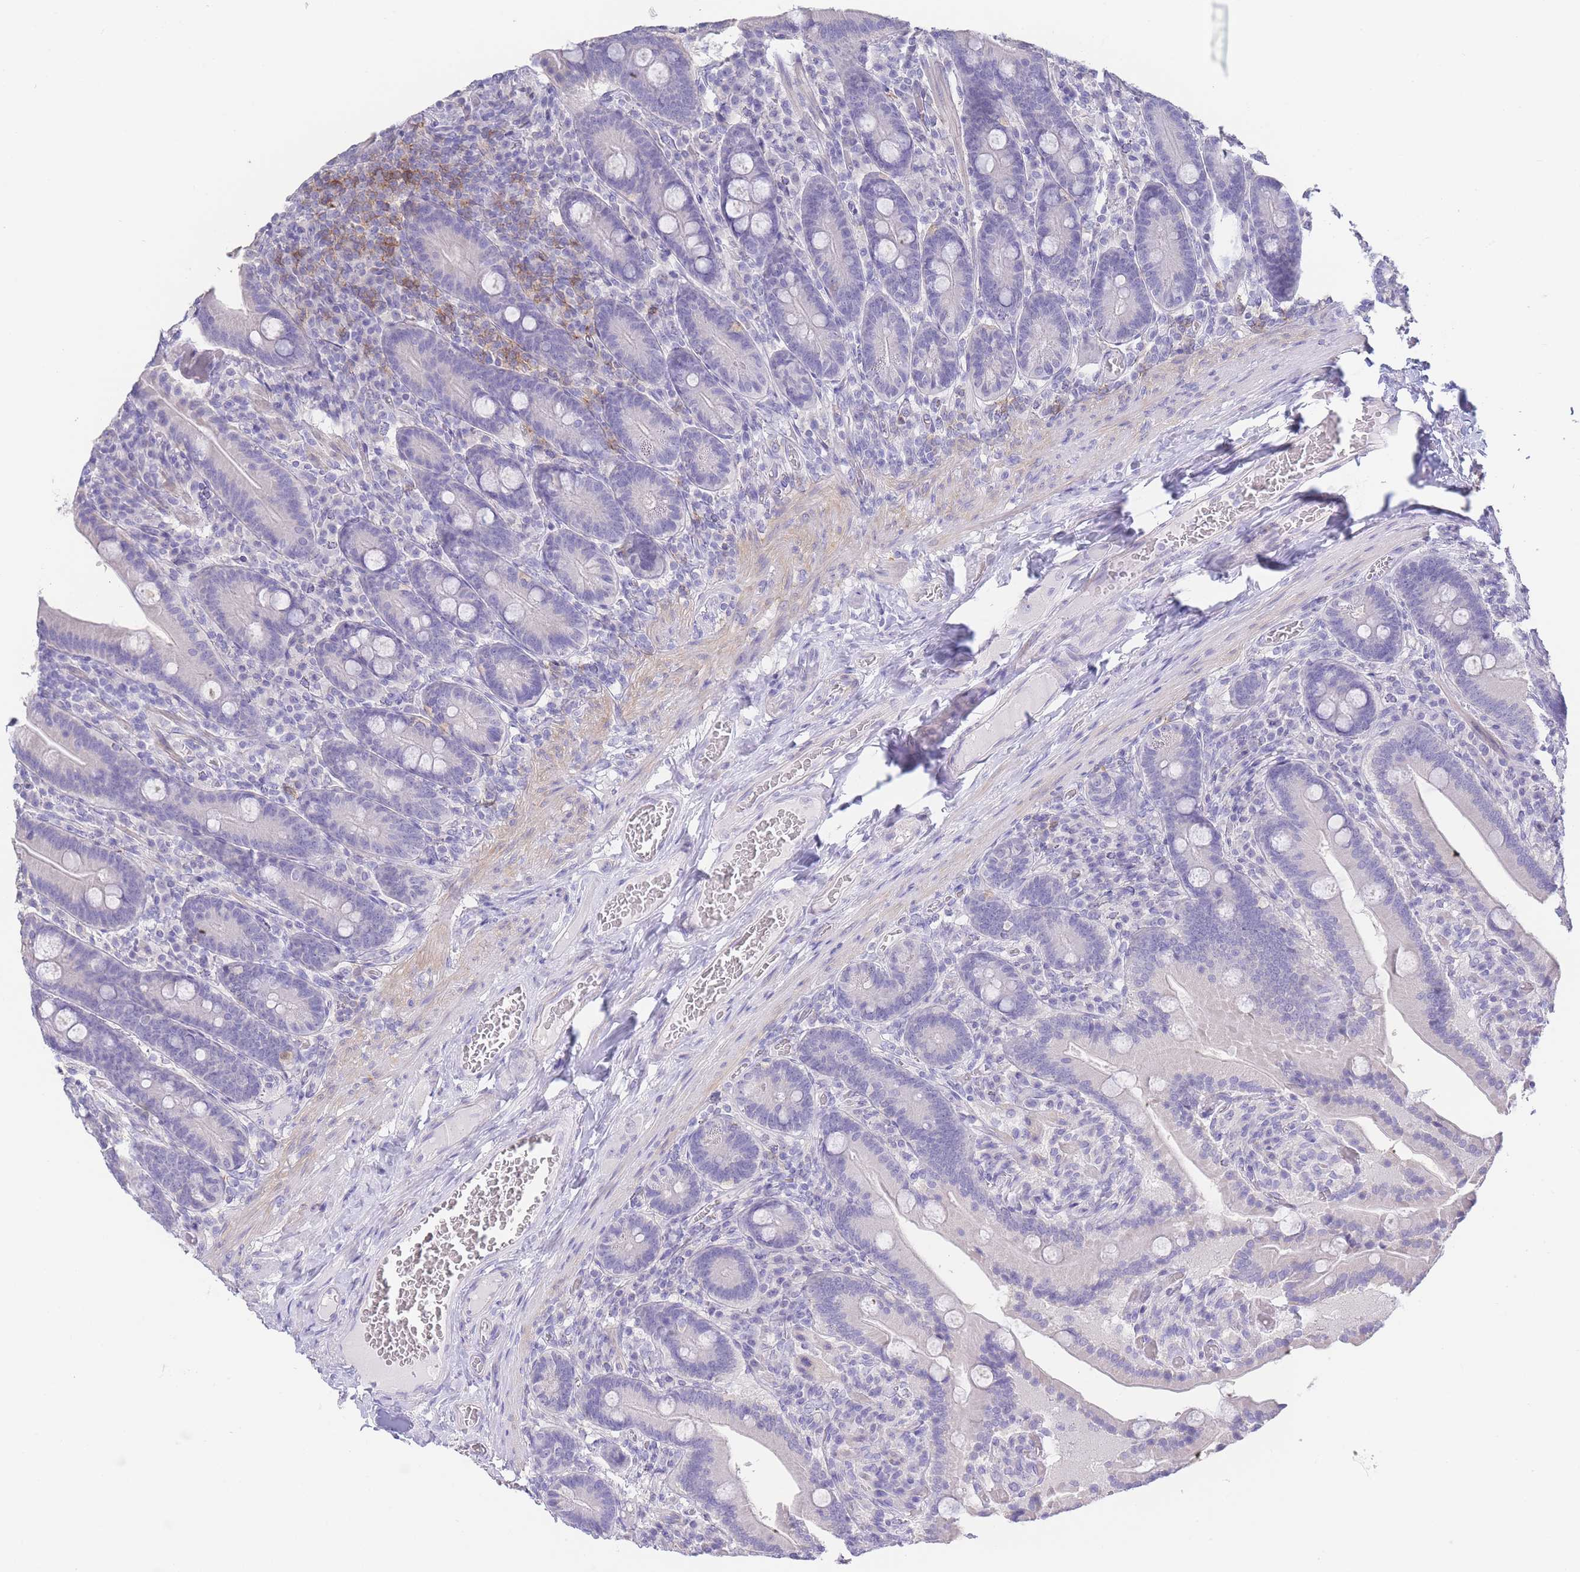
{"staining": {"intensity": "negative", "quantity": "none", "location": "none"}, "tissue": "duodenum", "cell_type": "Glandular cells", "image_type": "normal", "snomed": [{"axis": "morphology", "description": "Normal tissue, NOS"}, {"axis": "topography", "description": "Duodenum"}], "caption": "Immunohistochemistry histopathology image of normal duodenum: human duodenum stained with DAB (3,3'-diaminobenzidine) demonstrates no significant protein expression in glandular cells. The staining was performed using DAB (3,3'-diaminobenzidine) to visualize the protein expression in brown, while the nuclei were stained in blue with hematoxylin (Magnification: 20x).", "gene": "CD37", "patient": {"sex": "female", "age": 62}}